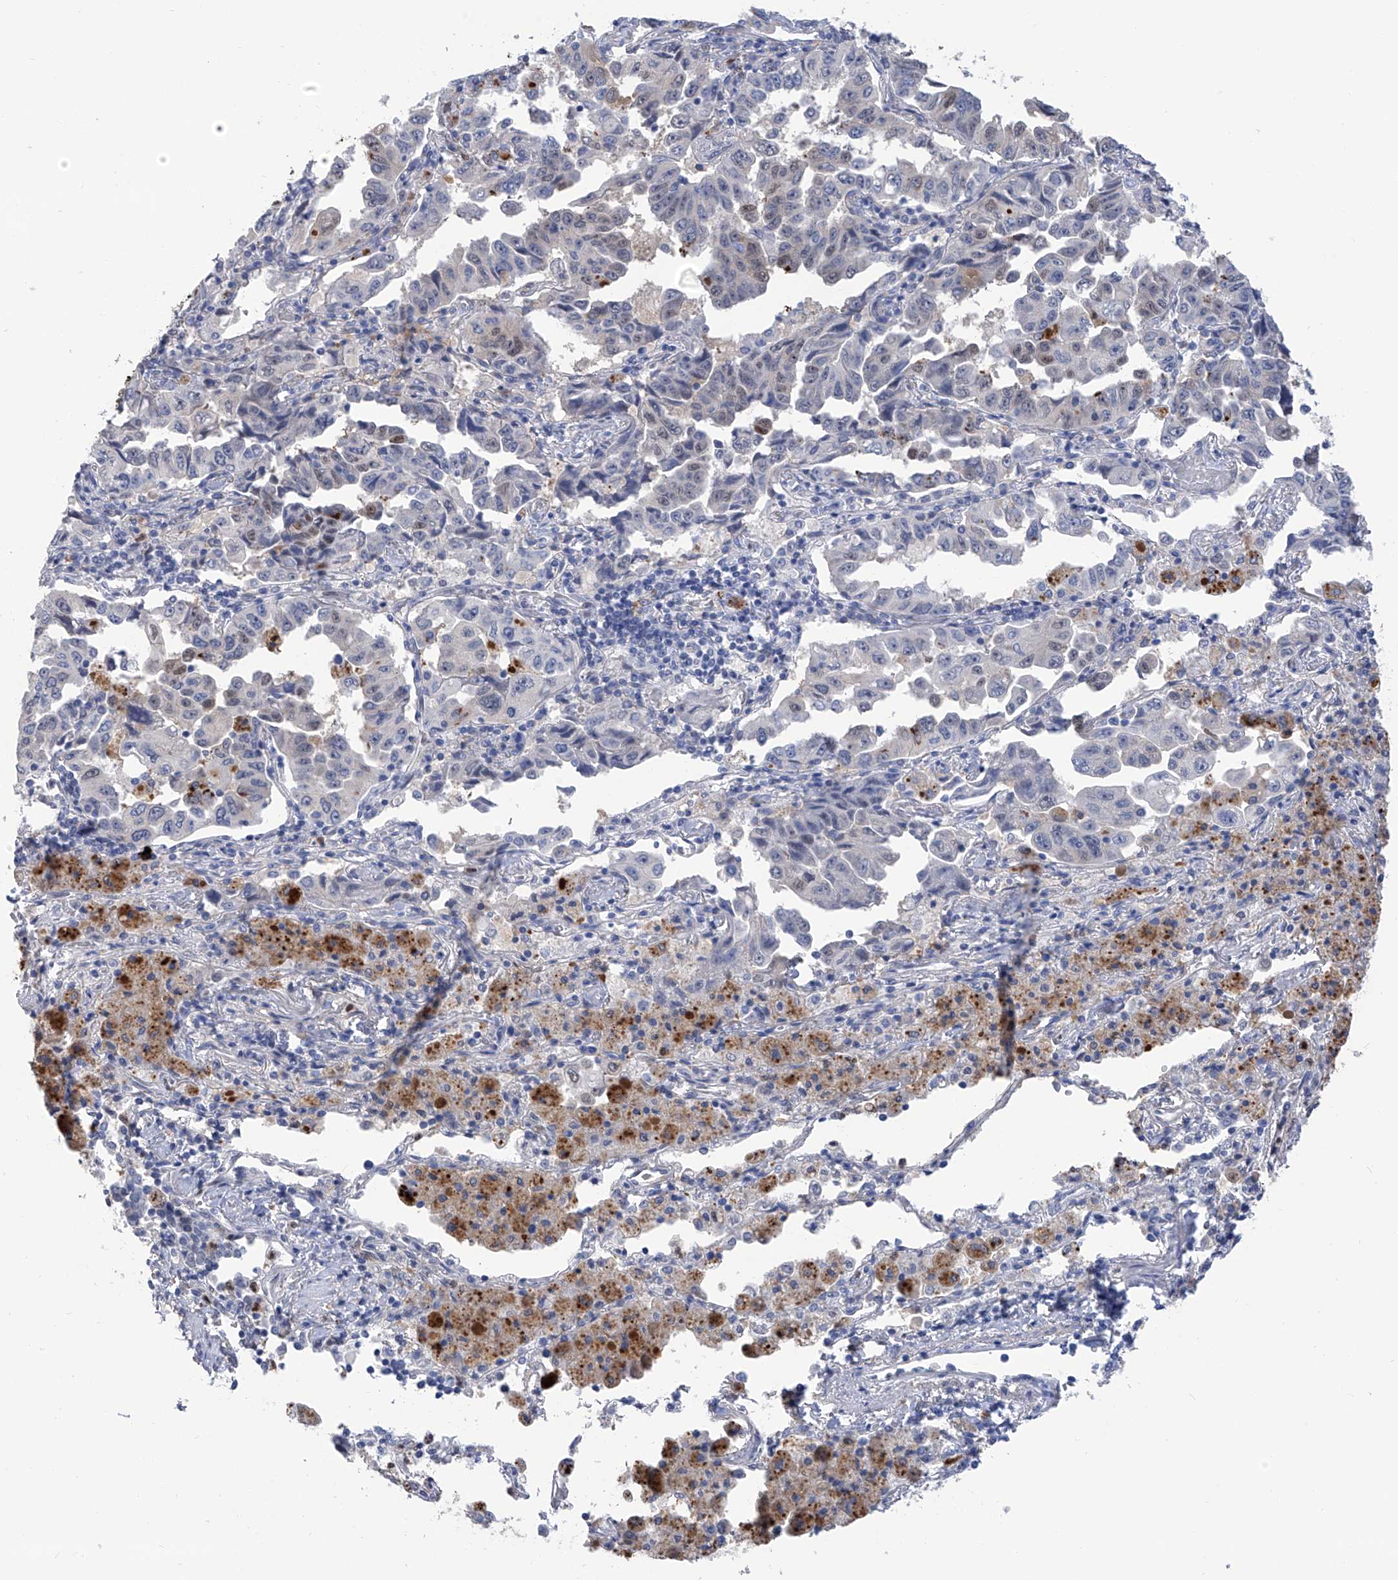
{"staining": {"intensity": "weak", "quantity": "<25%", "location": "cytoplasmic/membranous,nuclear"}, "tissue": "lung cancer", "cell_type": "Tumor cells", "image_type": "cancer", "snomed": [{"axis": "morphology", "description": "Adenocarcinoma, NOS"}, {"axis": "topography", "description": "Lung"}], "caption": "Tumor cells are negative for brown protein staining in lung cancer (adenocarcinoma).", "gene": "PHF20", "patient": {"sex": "female", "age": 51}}